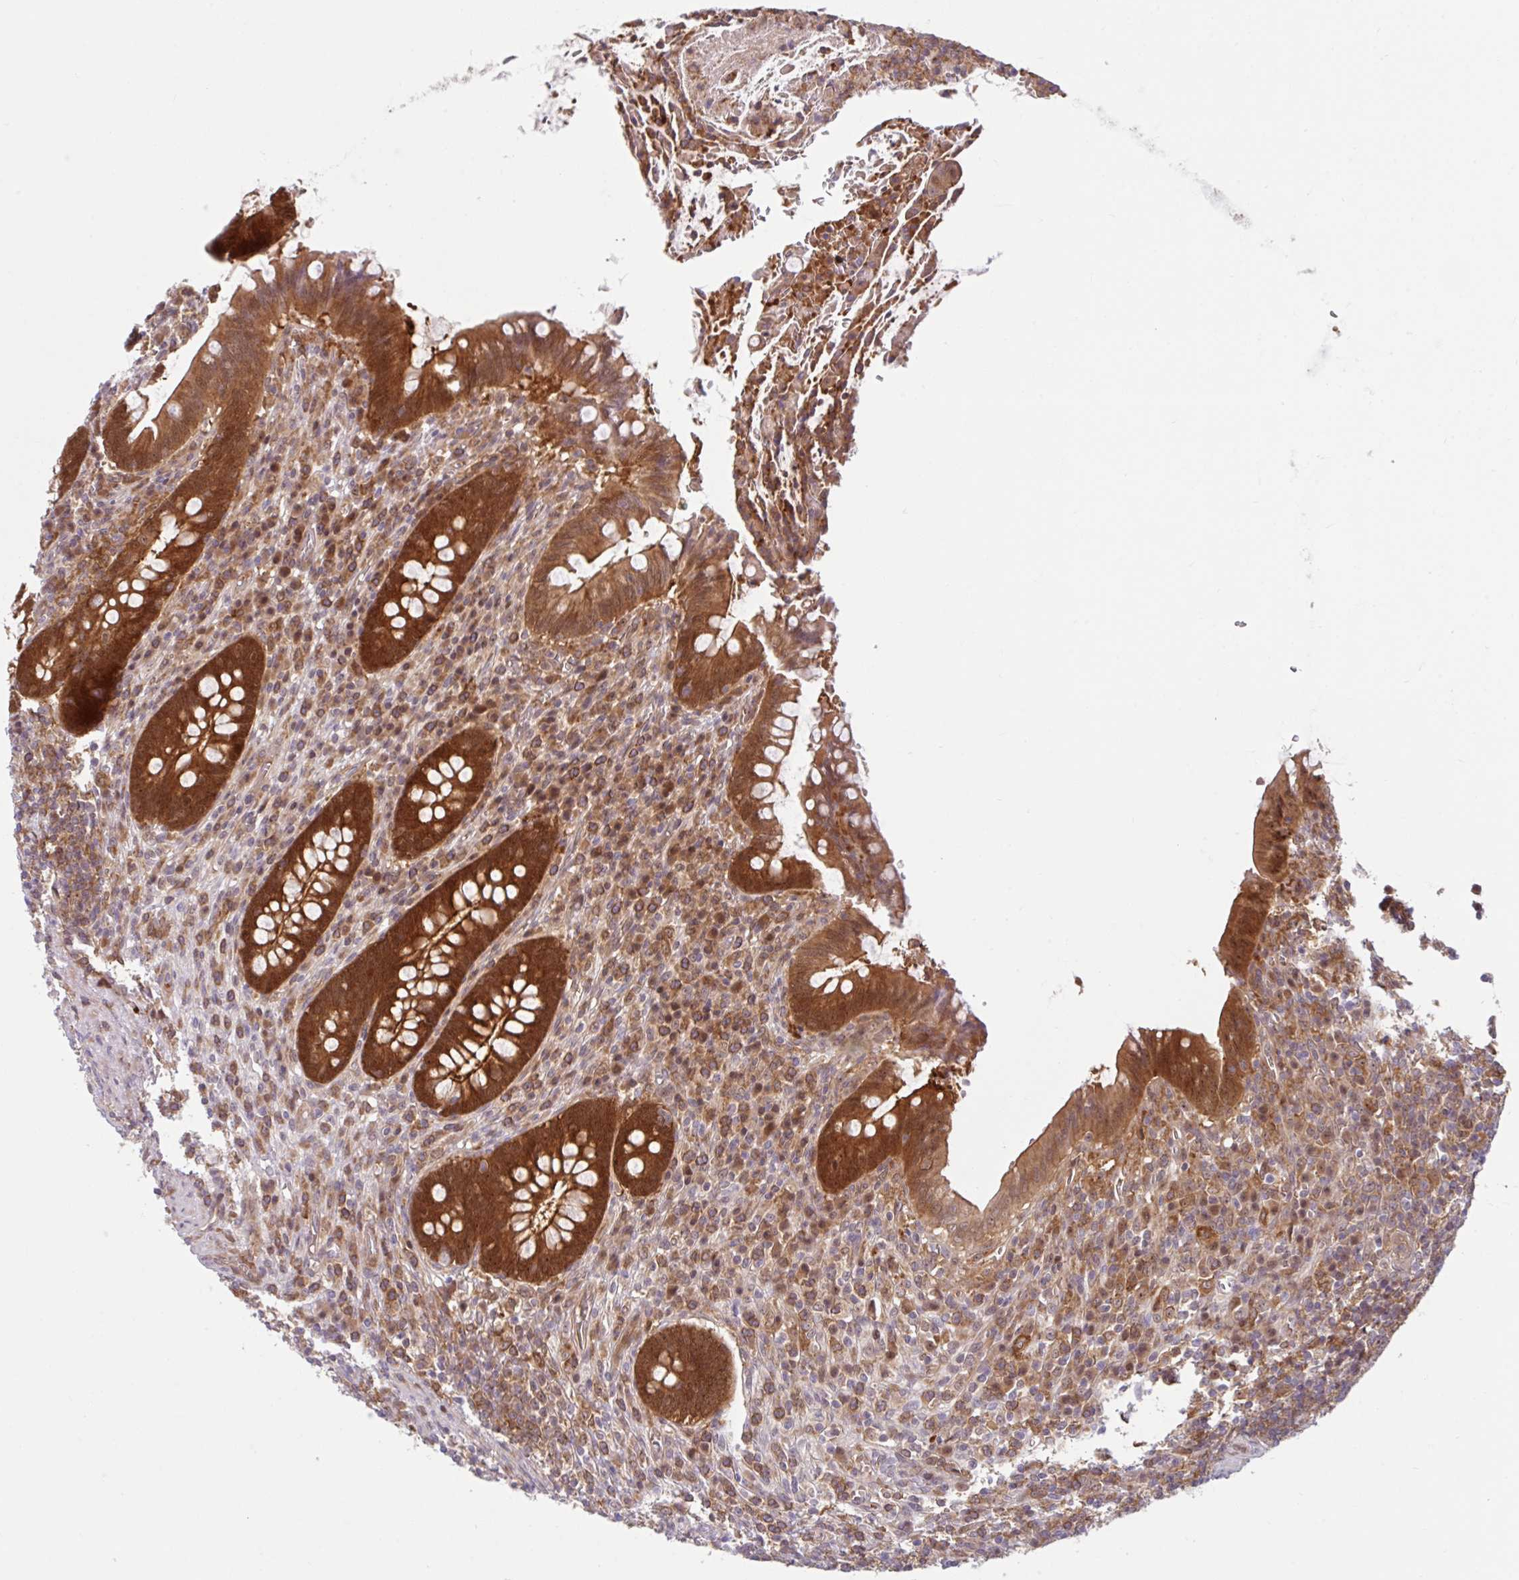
{"staining": {"intensity": "strong", "quantity": ">75%", "location": "cytoplasmic/membranous"}, "tissue": "appendix", "cell_type": "Glandular cells", "image_type": "normal", "snomed": [{"axis": "morphology", "description": "Normal tissue, NOS"}, {"axis": "topography", "description": "Appendix"}], "caption": "This histopathology image exhibits immunohistochemistry (IHC) staining of benign appendix, with high strong cytoplasmic/membranous staining in approximately >75% of glandular cells.", "gene": "HMBS", "patient": {"sex": "female", "age": 43}}